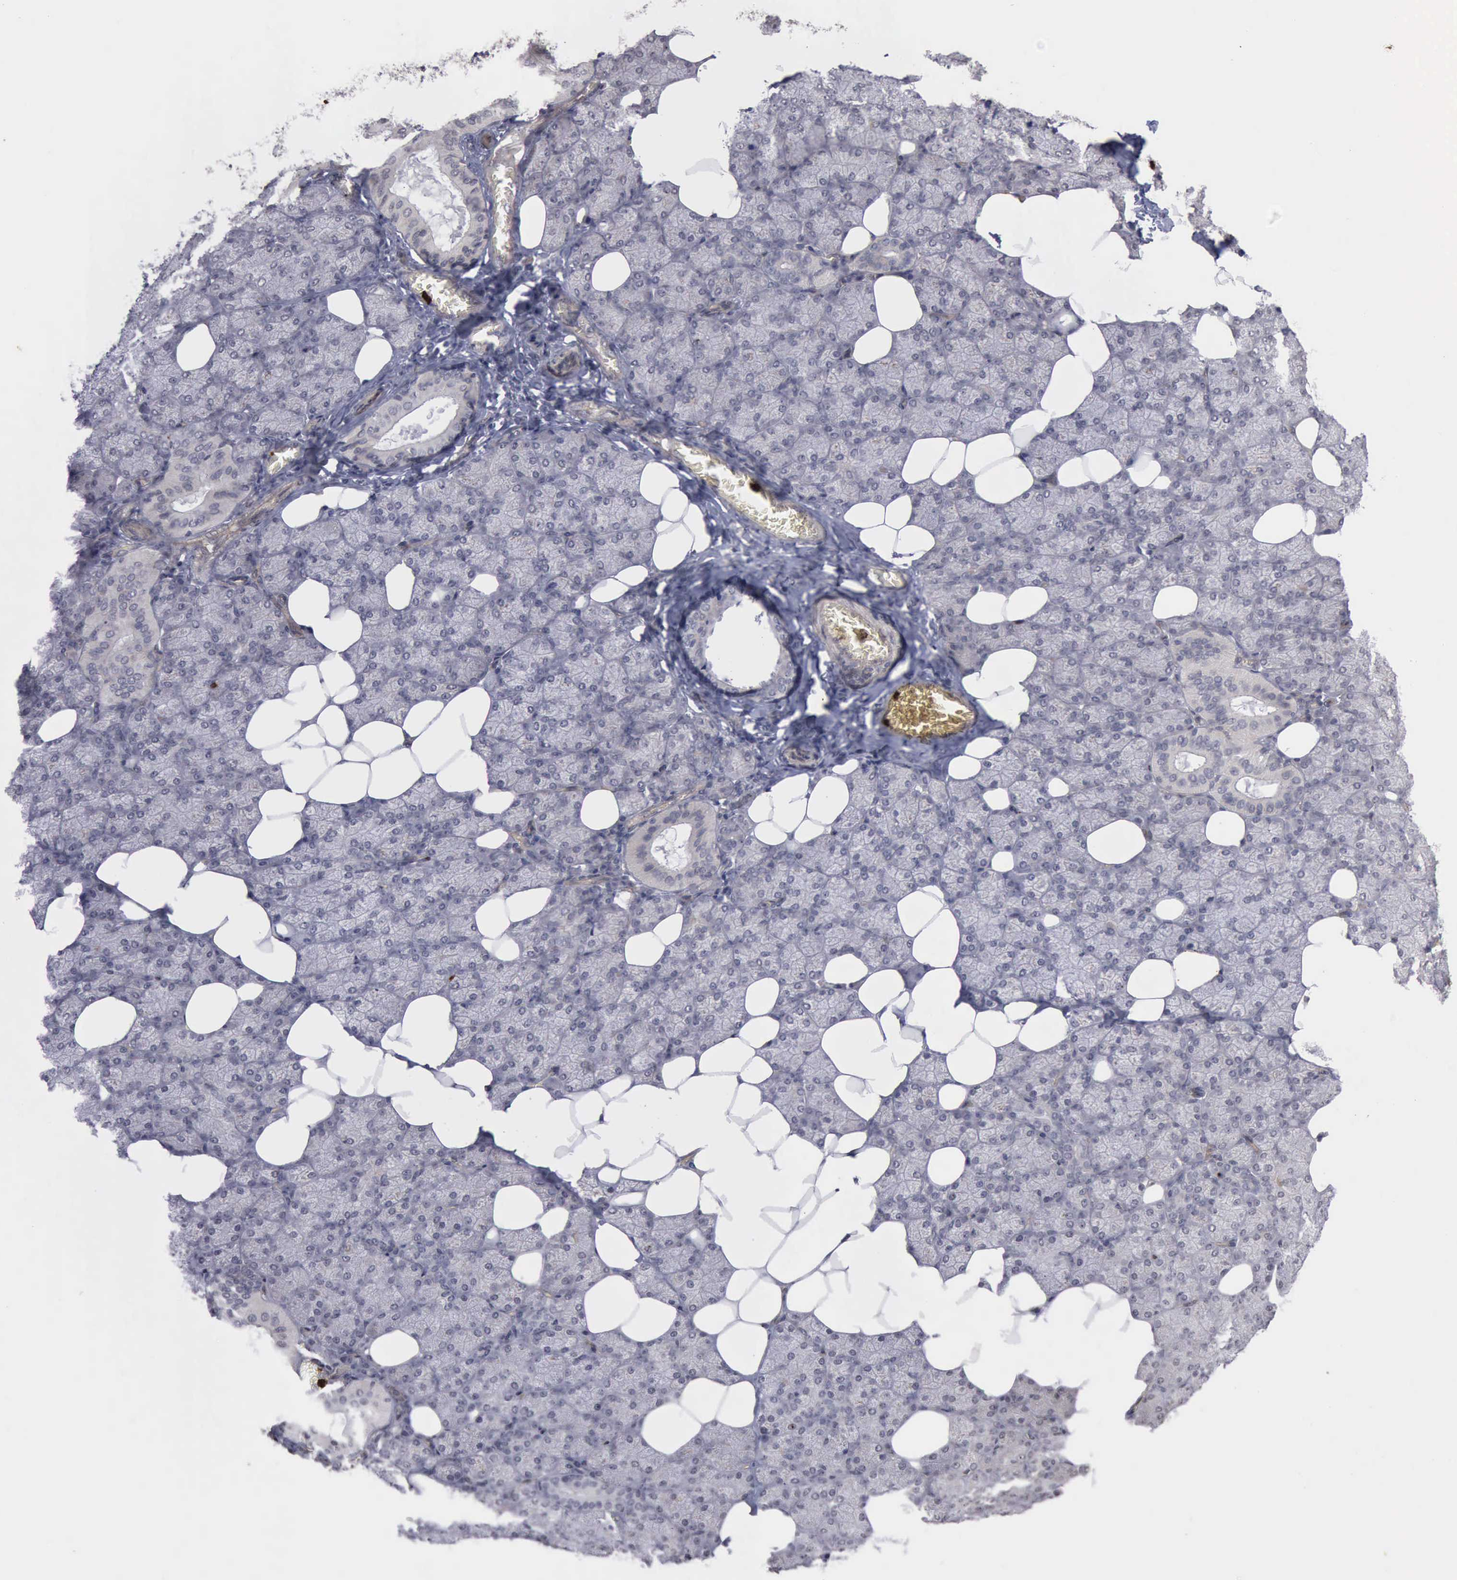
{"staining": {"intensity": "negative", "quantity": "none", "location": "none"}, "tissue": "salivary gland", "cell_type": "Glandular cells", "image_type": "normal", "snomed": [{"axis": "morphology", "description": "Normal tissue, NOS"}, {"axis": "topography", "description": "Lymph node"}, {"axis": "topography", "description": "Salivary gland"}], "caption": "High power microscopy photomicrograph of an immunohistochemistry image of normal salivary gland, revealing no significant staining in glandular cells.", "gene": "MMP9", "patient": {"sex": "male", "age": 8}}